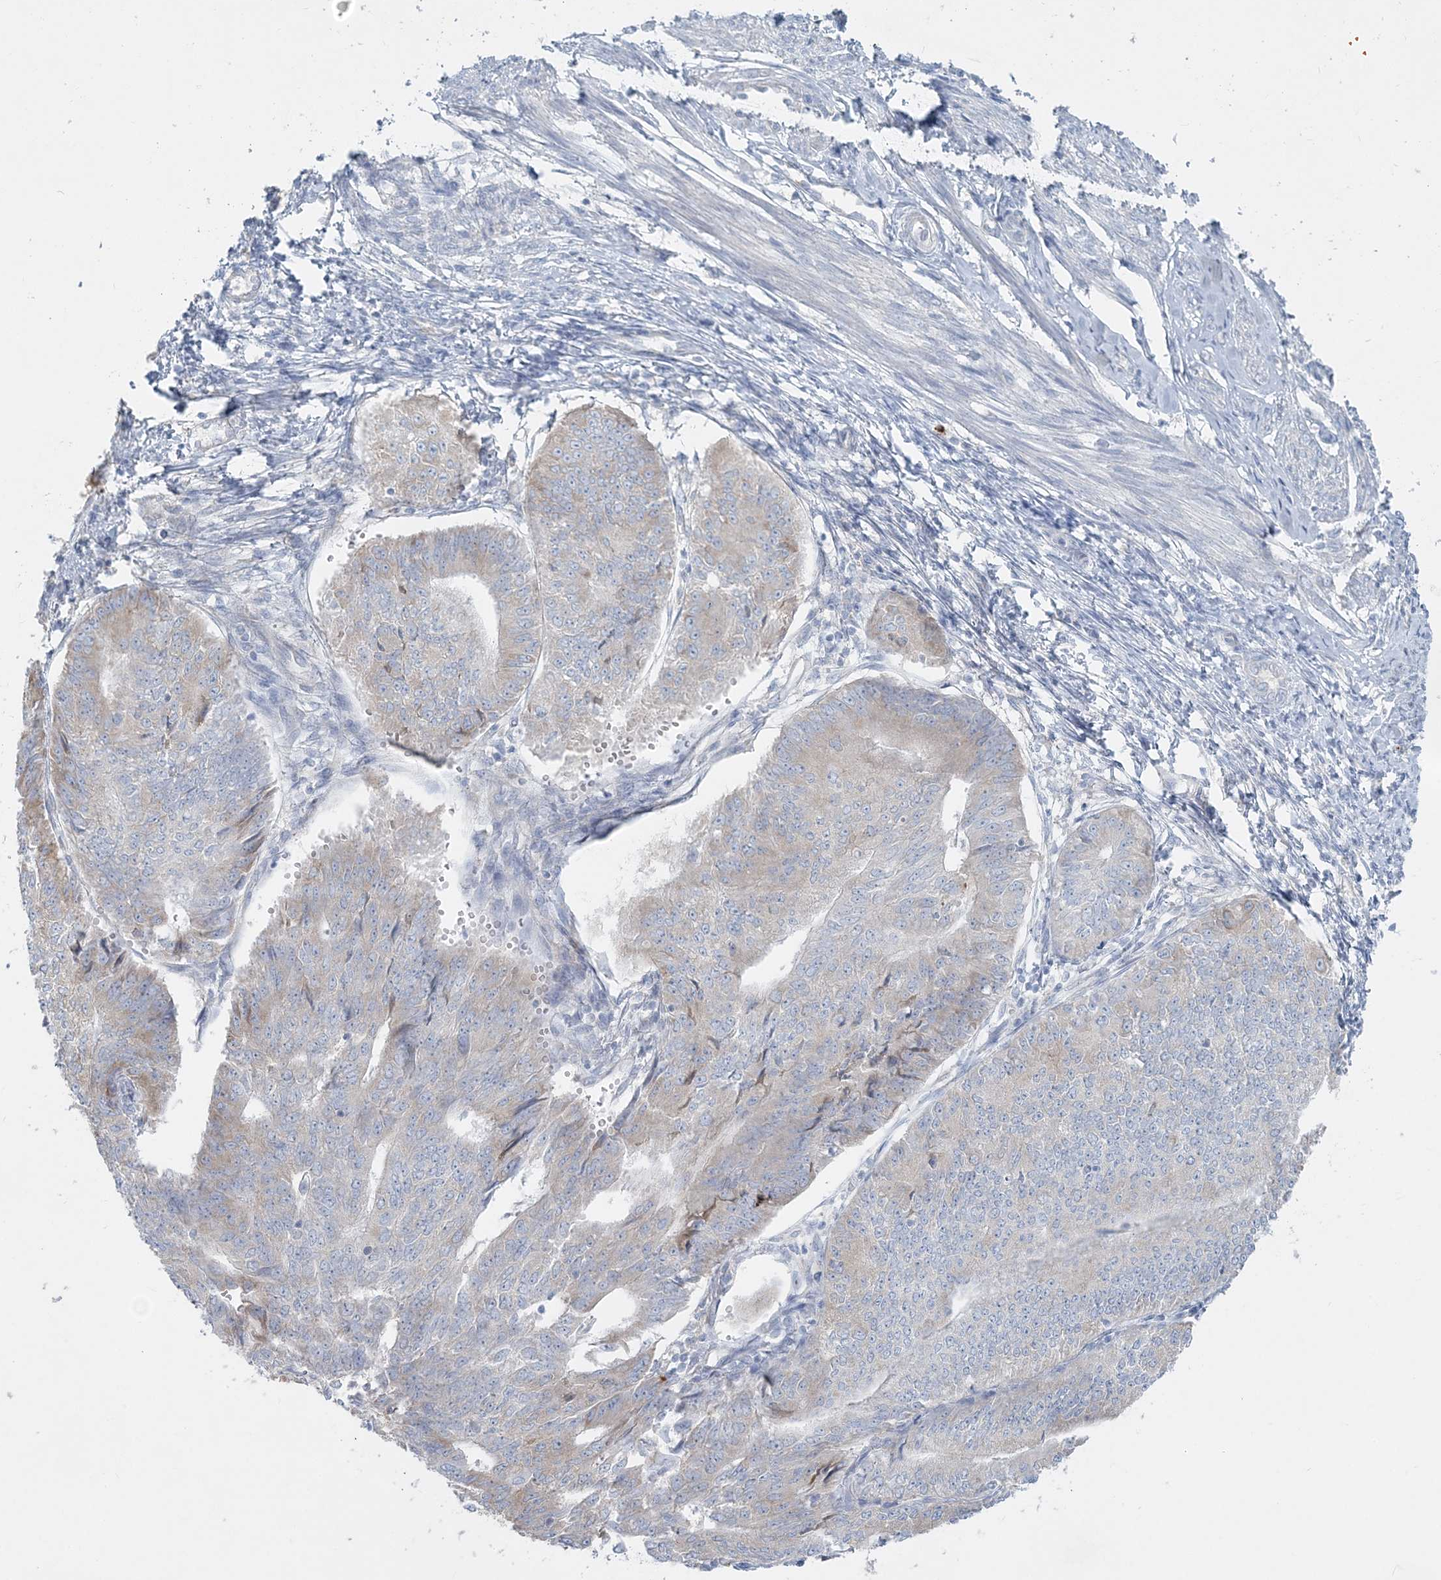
{"staining": {"intensity": "negative", "quantity": "none", "location": "none"}, "tissue": "endometrial cancer", "cell_type": "Tumor cells", "image_type": "cancer", "snomed": [{"axis": "morphology", "description": "Adenocarcinoma, NOS"}, {"axis": "topography", "description": "Endometrium"}], "caption": "This is an immunohistochemistry image of human endometrial cancer. There is no positivity in tumor cells.", "gene": "CCNJ", "patient": {"sex": "female", "age": 32}}